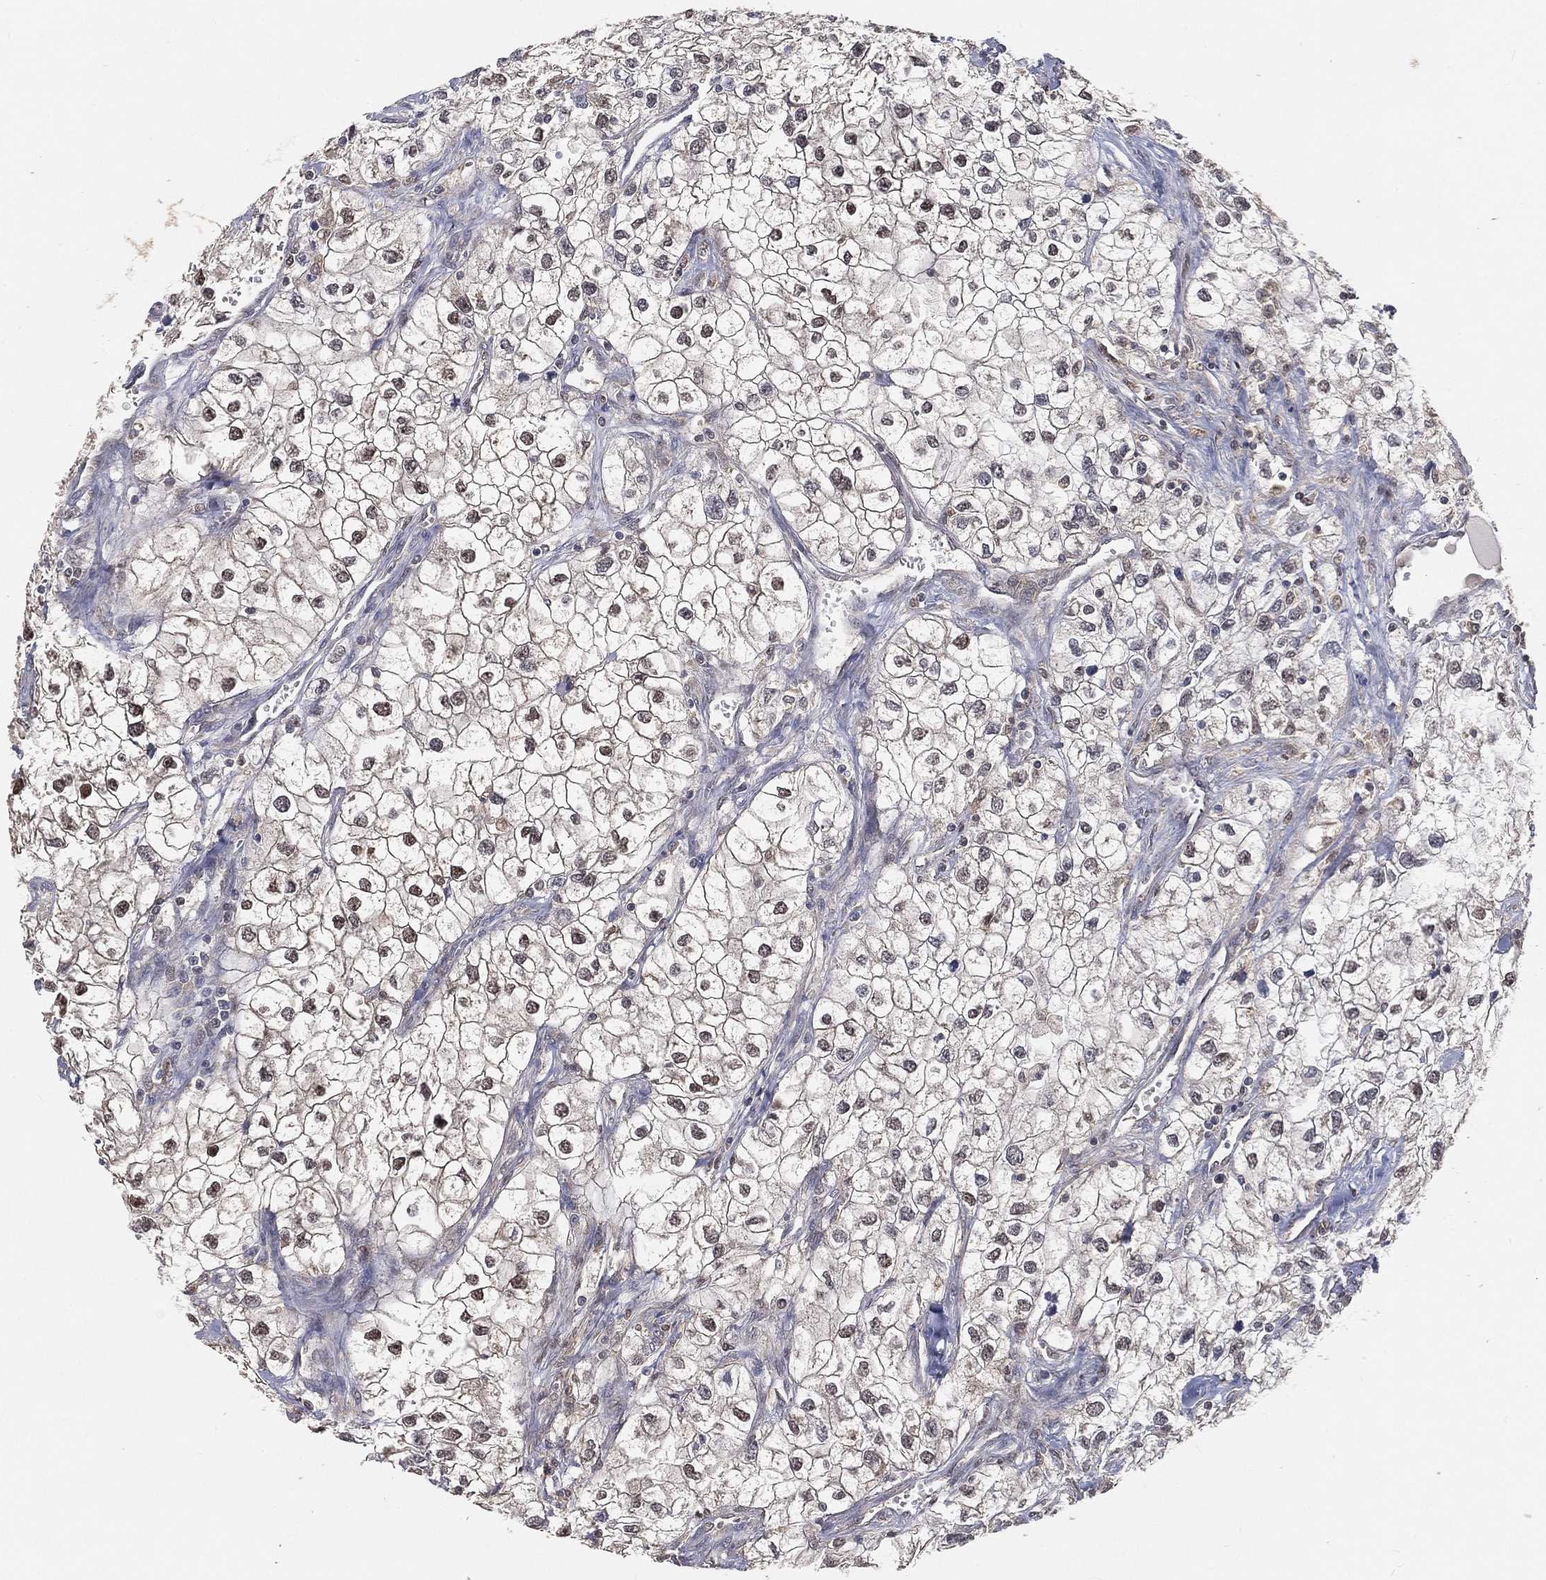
{"staining": {"intensity": "negative", "quantity": "none", "location": "none"}, "tissue": "renal cancer", "cell_type": "Tumor cells", "image_type": "cancer", "snomed": [{"axis": "morphology", "description": "Adenocarcinoma, NOS"}, {"axis": "topography", "description": "Kidney"}], "caption": "A high-resolution micrograph shows IHC staining of renal cancer (adenocarcinoma), which displays no significant positivity in tumor cells.", "gene": "MAPK1", "patient": {"sex": "male", "age": 59}}